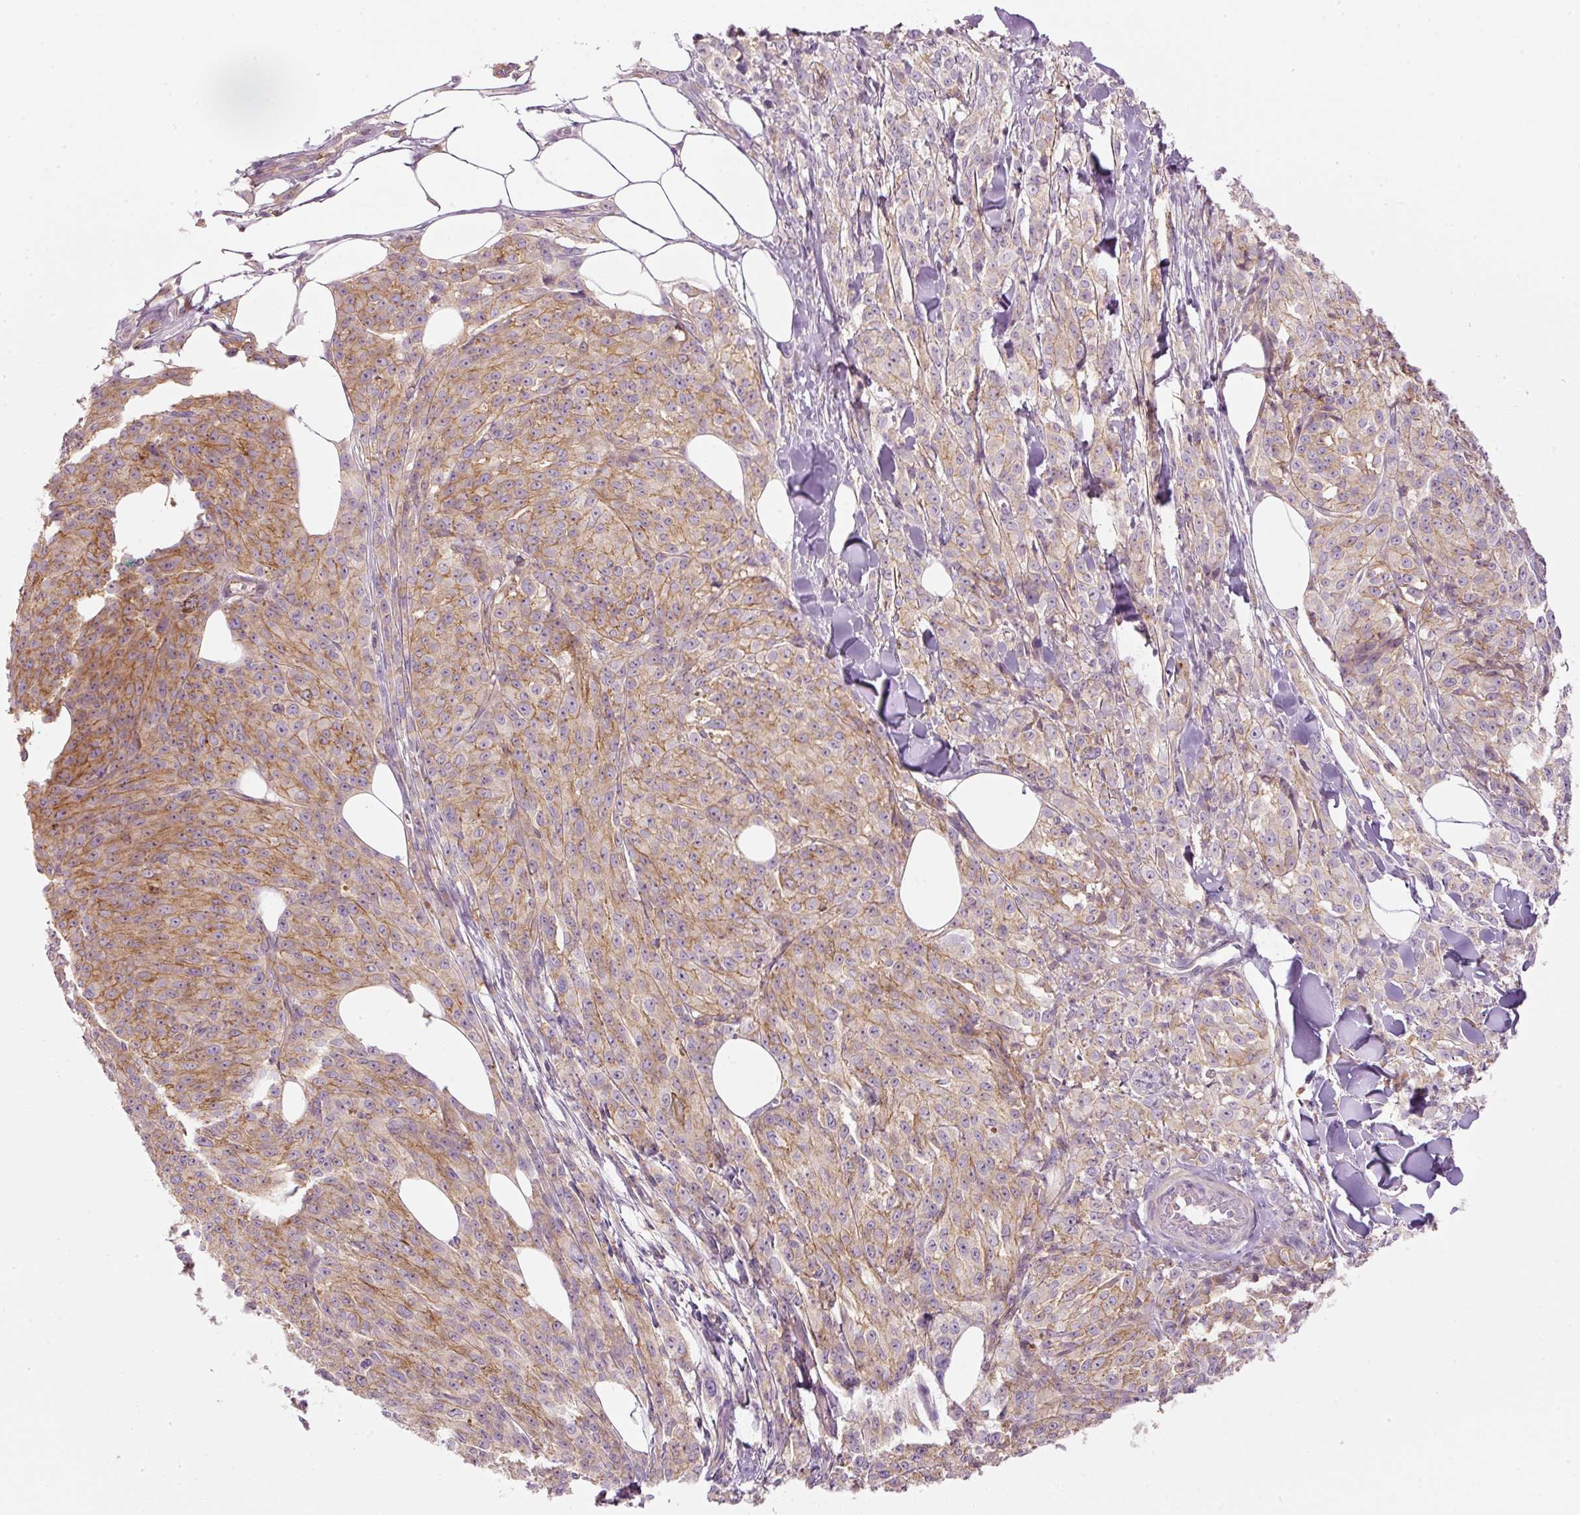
{"staining": {"intensity": "moderate", "quantity": "25%-75%", "location": "cytoplasmic/membranous"}, "tissue": "melanoma", "cell_type": "Tumor cells", "image_type": "cancer", "snomed": [{"axis": "morphology", "description": "Malignant melanoma, NOS"}, {"axis": "topography", "description": "Skin"}], "caption": "IHC of human malignant melanoma demonstrates medium levels of moderate cytoplasmic/membranous positivity in about 25%-75% of tumor cells.", "gene": "SIPA1", "patient": {"sex": "female", "age": 52}}